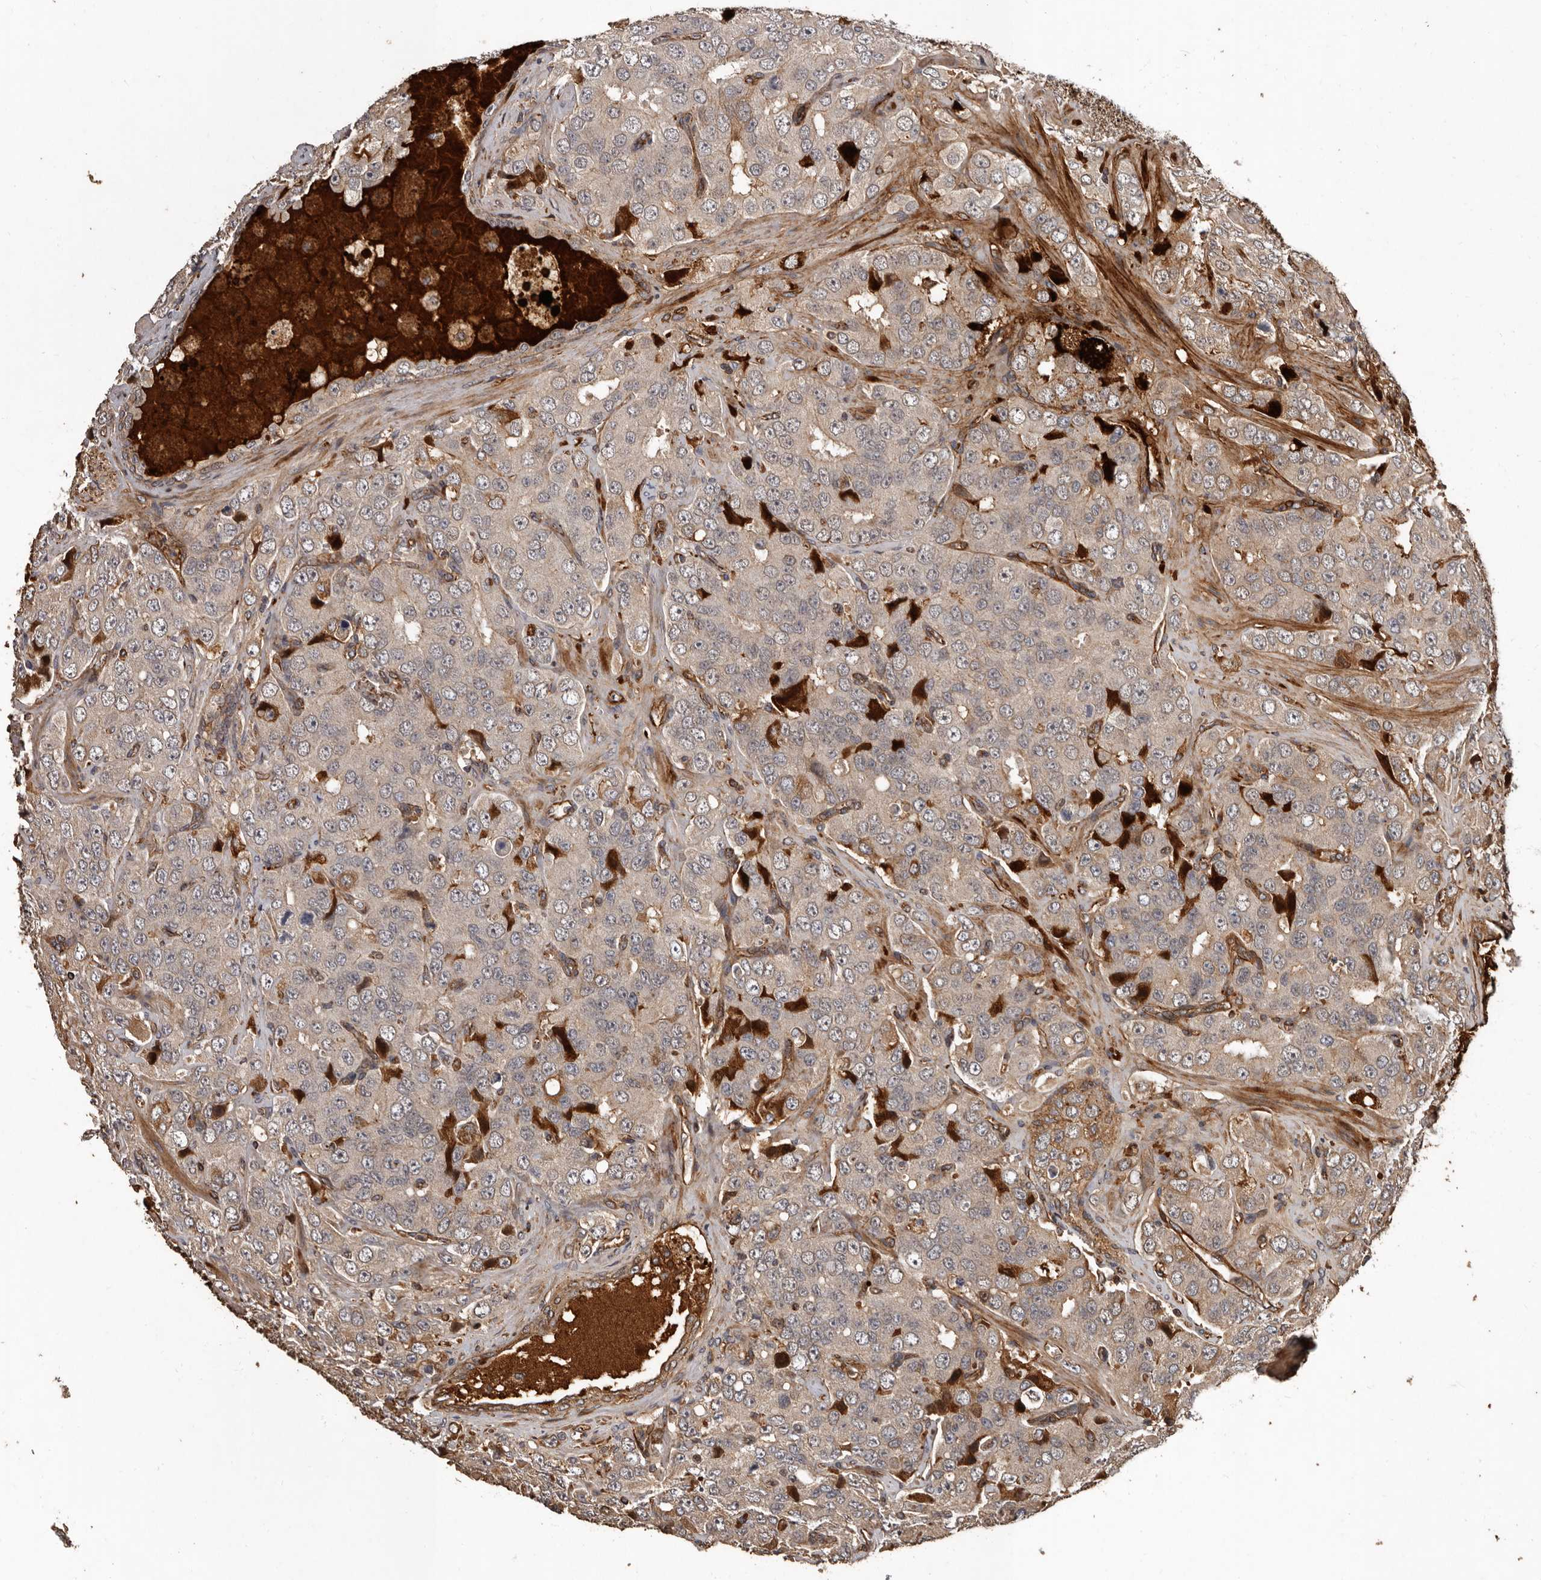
{"staining": {"intensity": "weak", "quantity": "25%-75%", "location": "cytoplasmic/membranous"}, "tissue": "prostate cancer", "cell_type": "Tumor cells", "image_type": "cancer", "snomed": [{"axis": "morphology", "description": "Adenocarcinoma, High grade"}, {"axis": "topography", "description": "Prostate"}], "caption": "Weak cytoplasmic/membranous positivity for a protein is seen in approximately 25%-75% of tumor cells of high-grade adenocarcinoma (prostate) using IHC.", "gene": "BRAT1", "patient": {"sex": "male", "age": 58}}